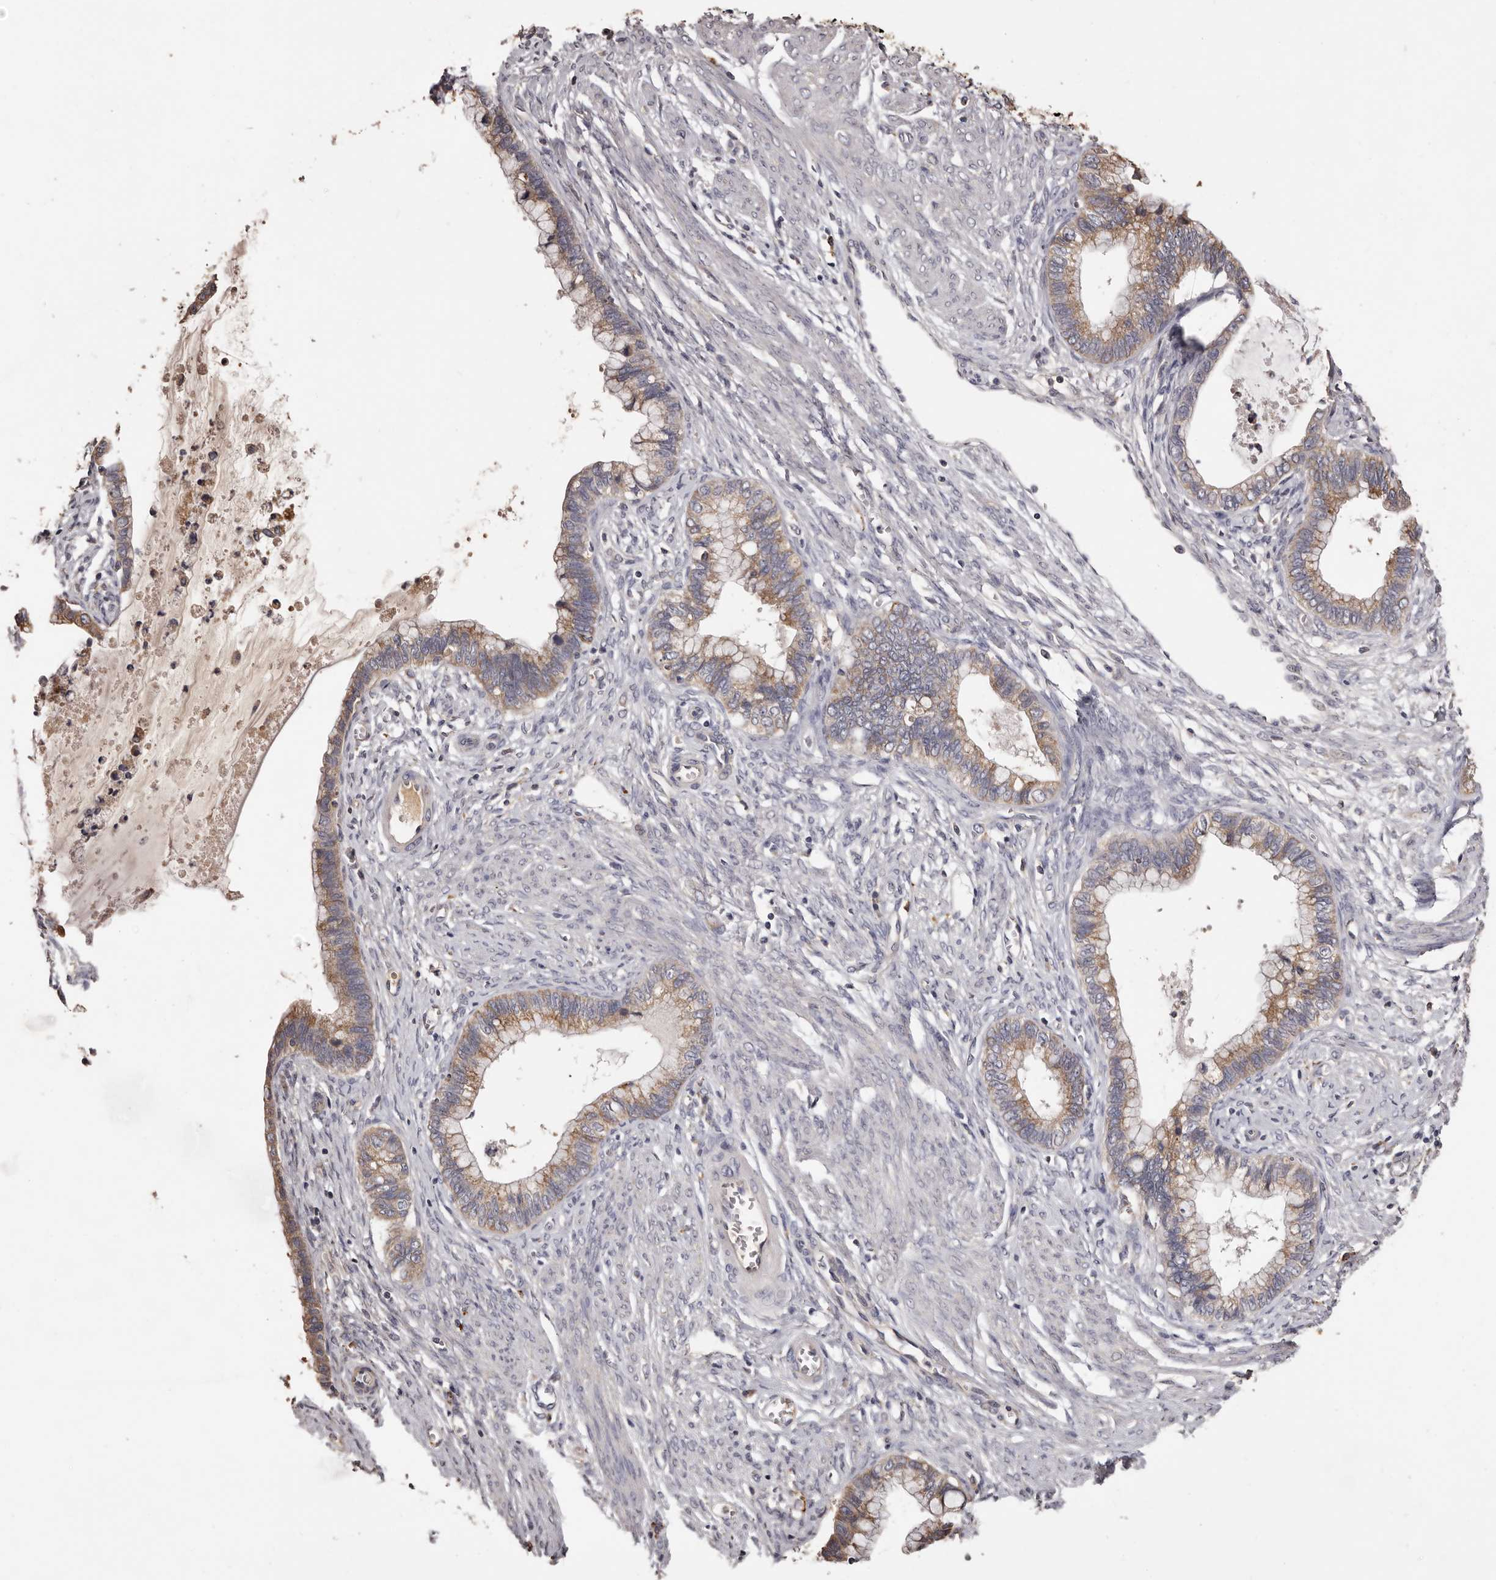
{"staining": {"intensity": "moderate", "quantity": ">75%", "location": "cytoplasmic/membranous"}, "tissue": "cervical cancer", "cell_type": "Tumor cells", "image_type": "cancer", "snomed": [{"axis": "morphology", "description": "Adenocarcinoma, NOS"}, {"axis": "topography", "description": "Cervix"}], "caption": "Human cervical cancer stained with a protein marker displays moderate staining in tumor cells.", "gene": "ETNK1", "patient": {"sex": "female", "age": 44}}